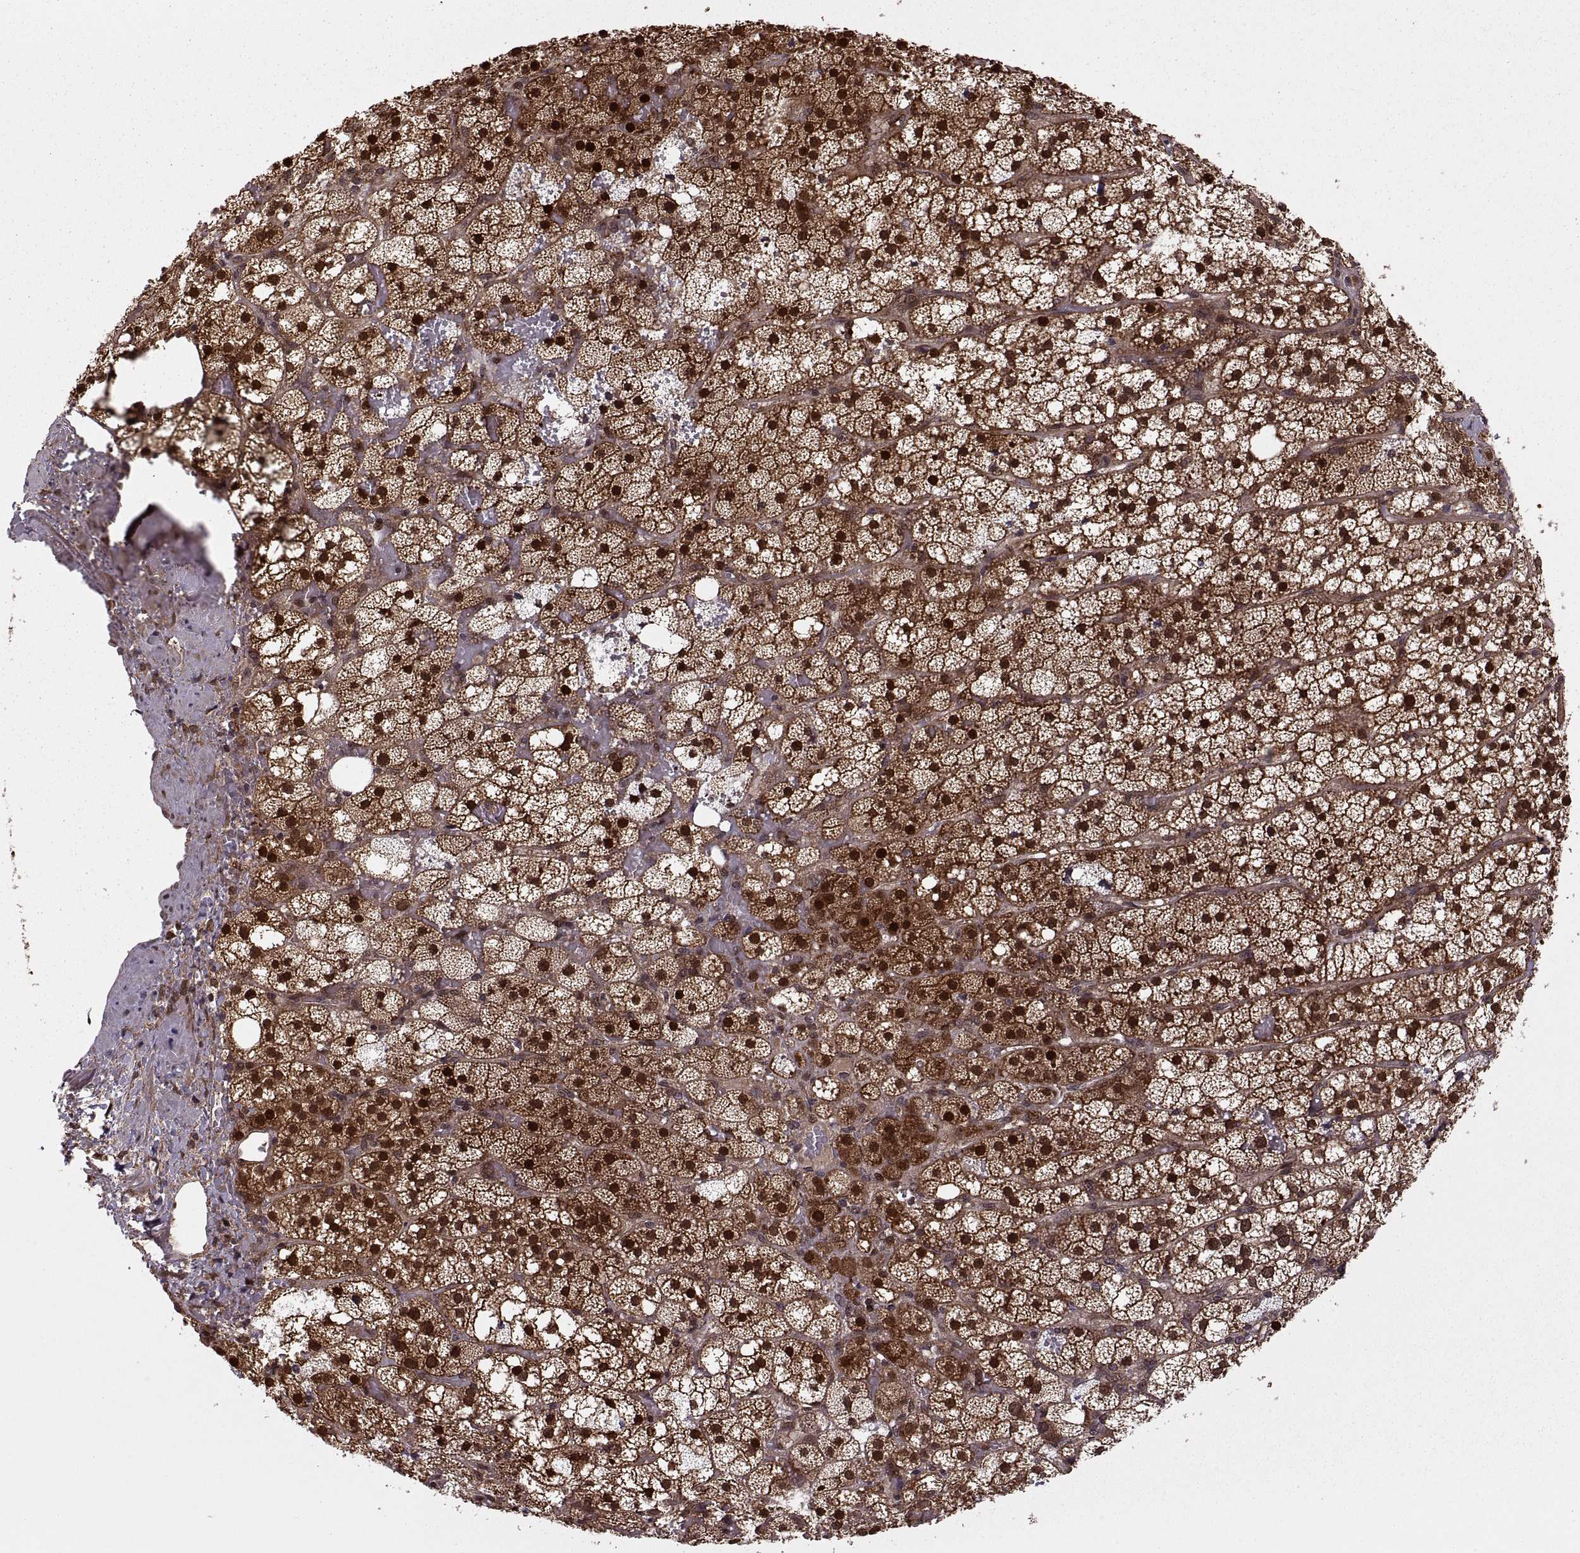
{"staining": {"intensity": "strong", "quantity": ">75%", "location": "cytoplasmic/membranous,nuclear"}, "tissue": "adrenal gland", "cell_type": "Glandular cells", "image_type": "normal", "snomed": [{"axis": "morphology", "description": "Normal tissue, NOS"}, {"axis": "topography", "description": "Adrenal gland"}], "caption": "Adrenal gland stained with immunohistochemistry (IHC) shows strong cytoplasmic/membranous,nuclear positivity in about >75% of glandular cells. The staining was performed using DAB to visualize the protein expression in brown, while the nuclei were stained in blue with hematoxylin (Magnification: 20x).", "gene": "DEDD", "patient": {"sex": "male", "age": 53}}